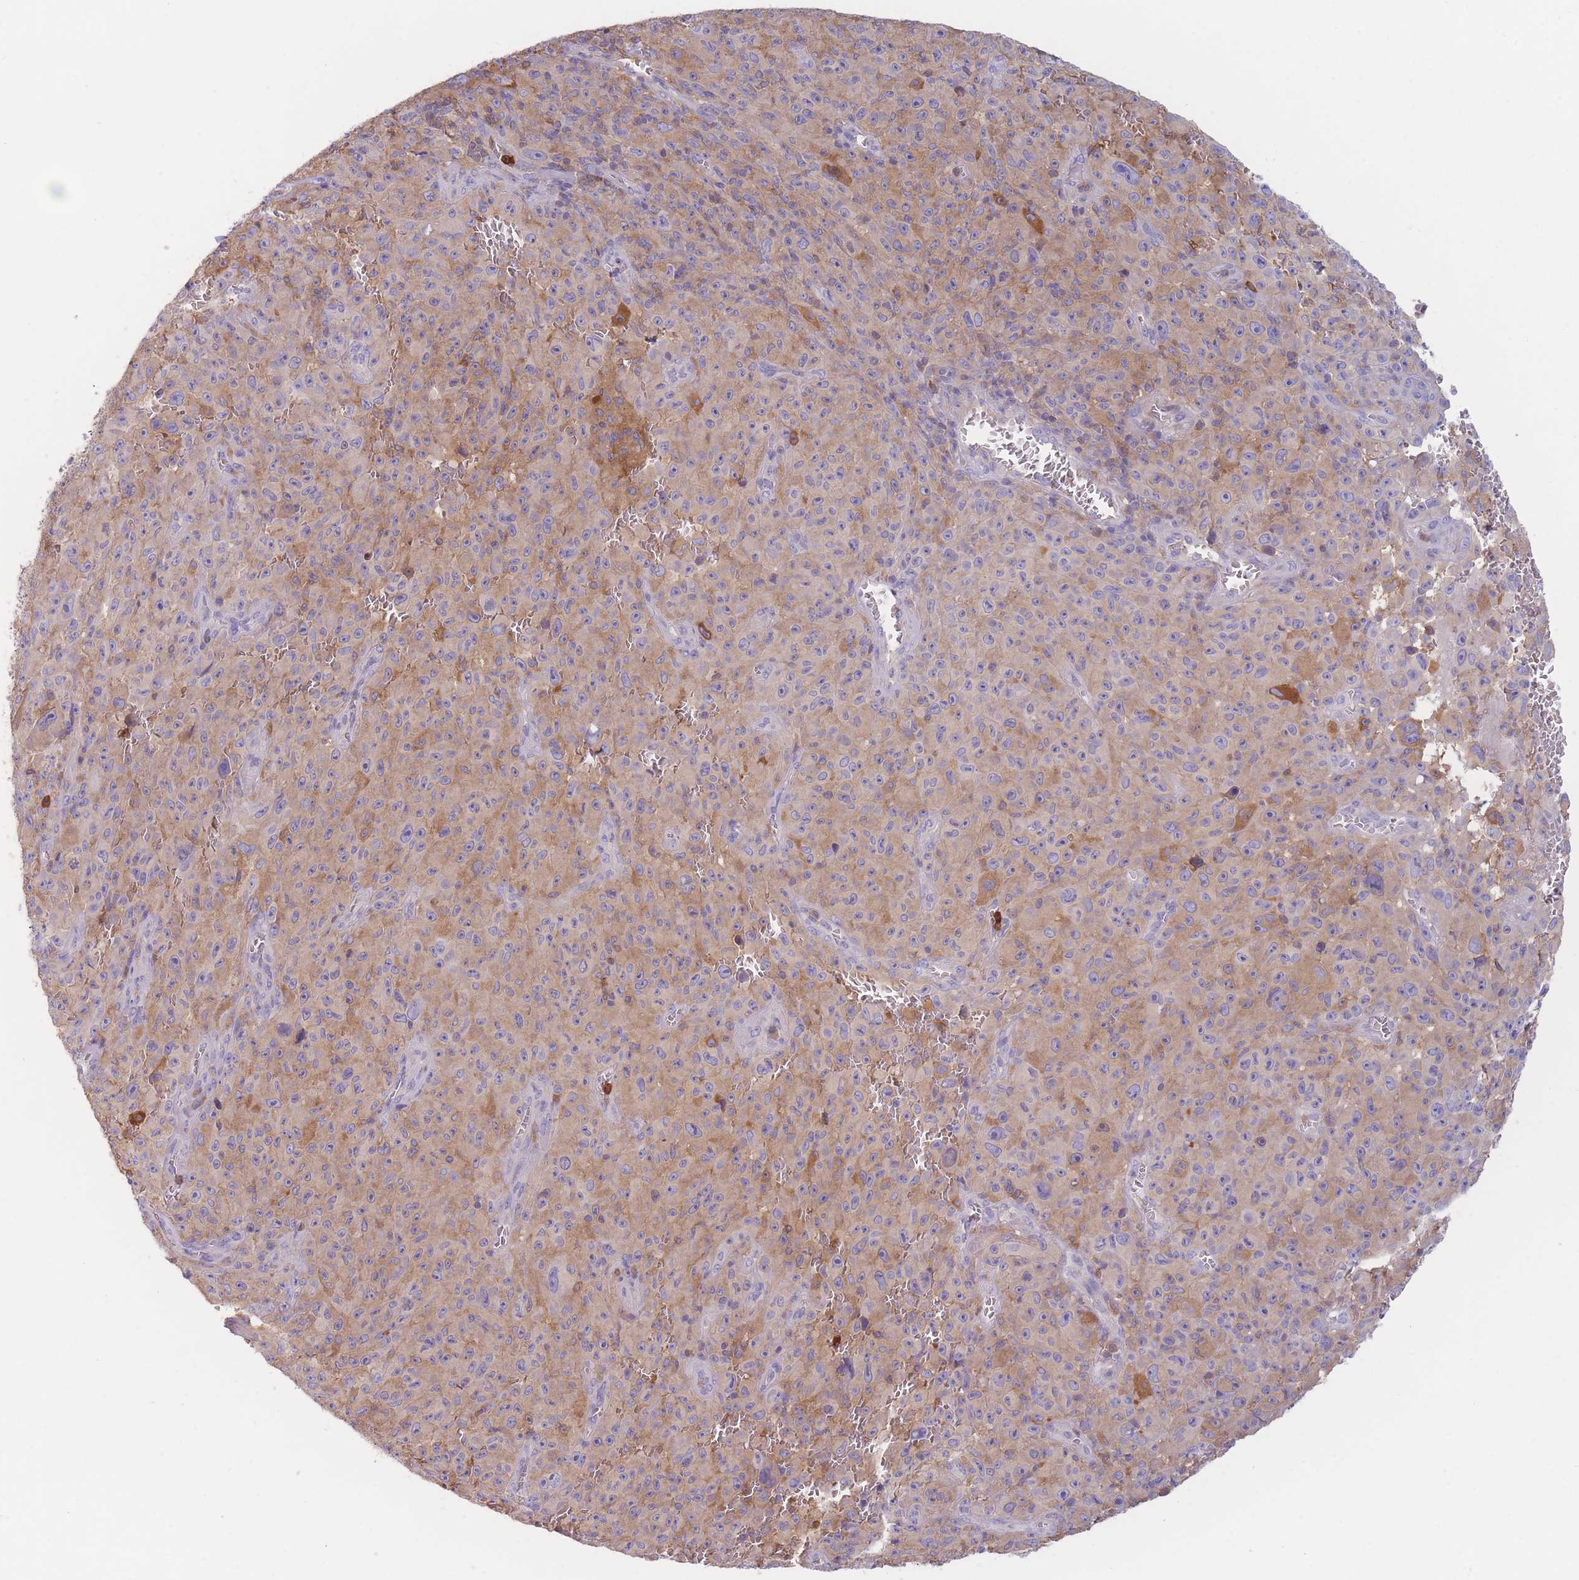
{"staining": {"intensity": "moderate", "quantity": ">75%", "location": "cytoplasmic/membranous"}, "tissue": "melanoma", "cell_type": "Tumor cells", "image_type": "cancer", "snomed": [{"axis": "morphology", "description": "Malignant melanoma, NOS"}, {"axis": "topography", "description": "Skin"}], "caption": "IHC (DAB (3,3'-diaminobenzidine)) staining of malignant melanoma displays moderate cytoplasmic/membranous protein positivity in approximately >75% of tumor cells.", "gene": "ST3GAL4", "patient": {"sex": "female", "age": 82}}